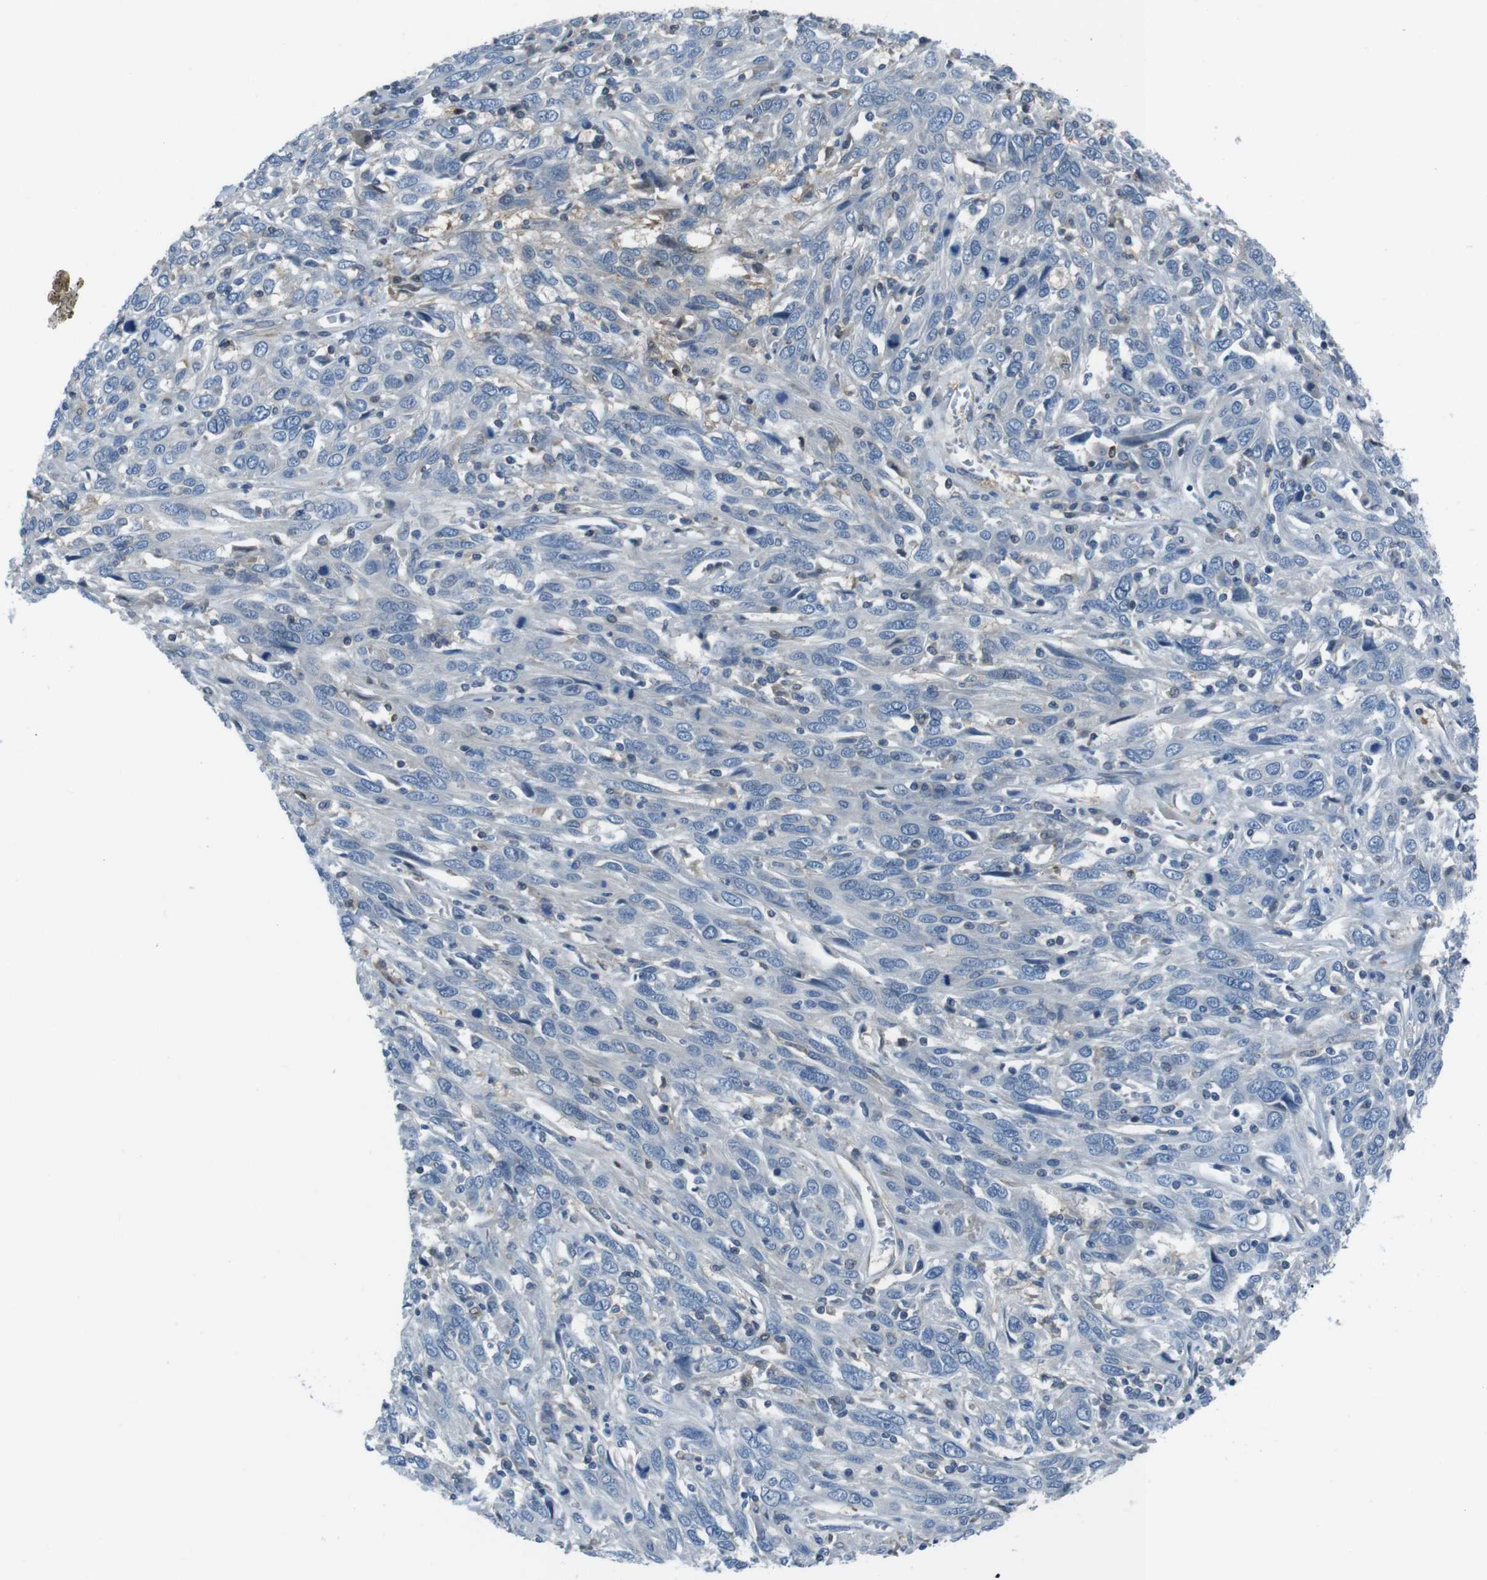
{"staining": {"intensity": "negative", "quantity": "none", "location": "none"}, "tissue": "cervical cancer", "cell_type": "Tumor cells", "image_type": "cancer", "snomed": [{"axis": "morphology", "description": "Squamous cell carcinoma, NOS"}, {"axis": "topography", "description": "Cervix"}], "caption": "There is no significant positivity in tumor cells of squamous cell carcinoma (cervical). The staining was performed using DAB to visualize the protein expression in brown, while the nuclei were stained in blue with hematoxylin (Magnification: 20x).", "gene": "NANOS2", "patient": {"sex": "female", "age": 46}}